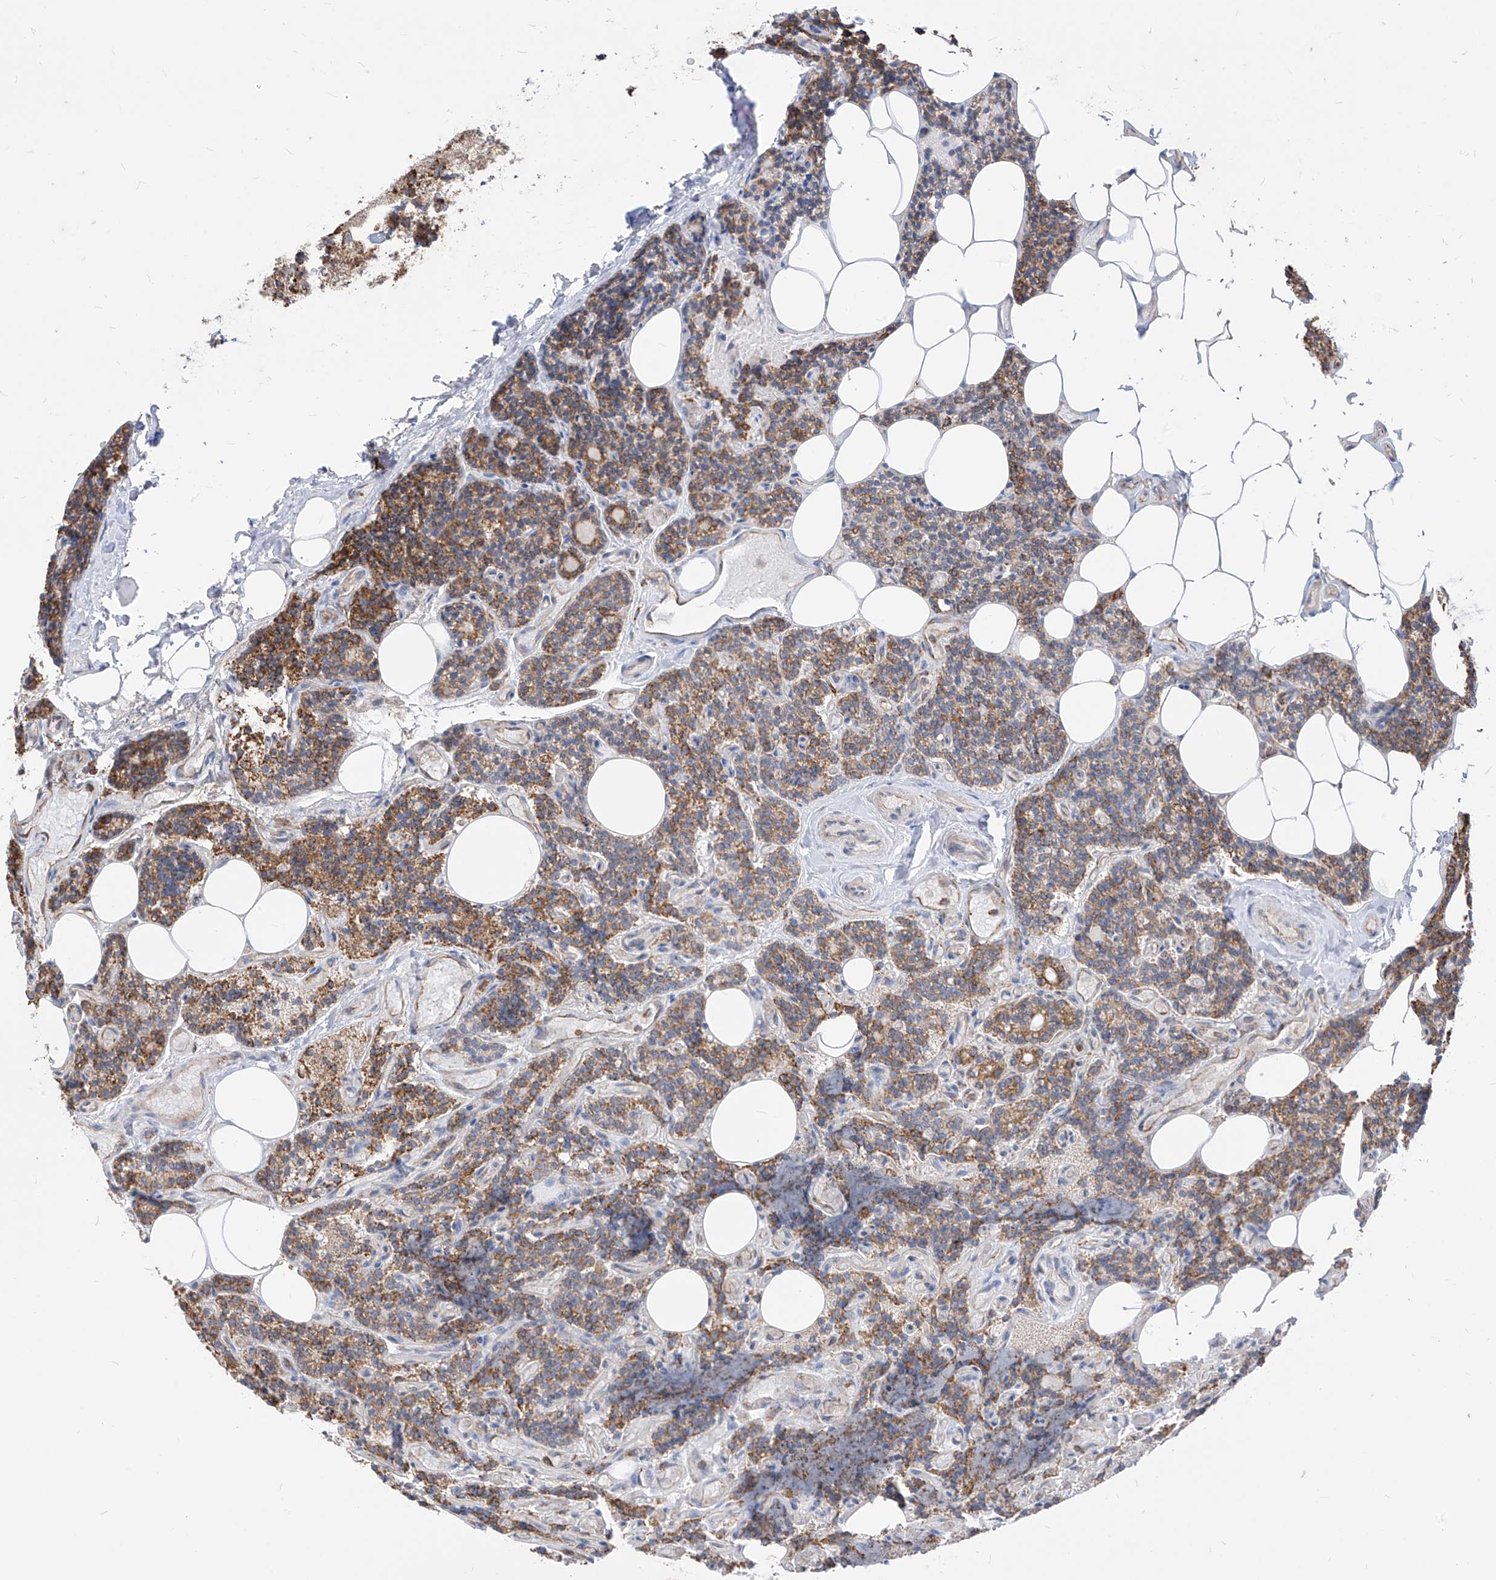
{"staining": {"intensity": "moderate", "quantity": "25%-75%", "location": "cytoplasmic/membranous"}, "tissue": "parathyroid gland", "cell_type": "Glandular cells", "image_type": "normal", "snomed": [{"axis": "morphology", "description": "Normal tissue, NOS"}, {"axis": "topography", "description": "Parathyroid gland"}], "caption": "Glandular cells exhibit medium levels of moderate cytoplasmic/membranous positivity in about 25%-75% of cells in benign parathyroid gland.", "gene": "PDIA6", "patient": {"sex": "female", "age": 43}}